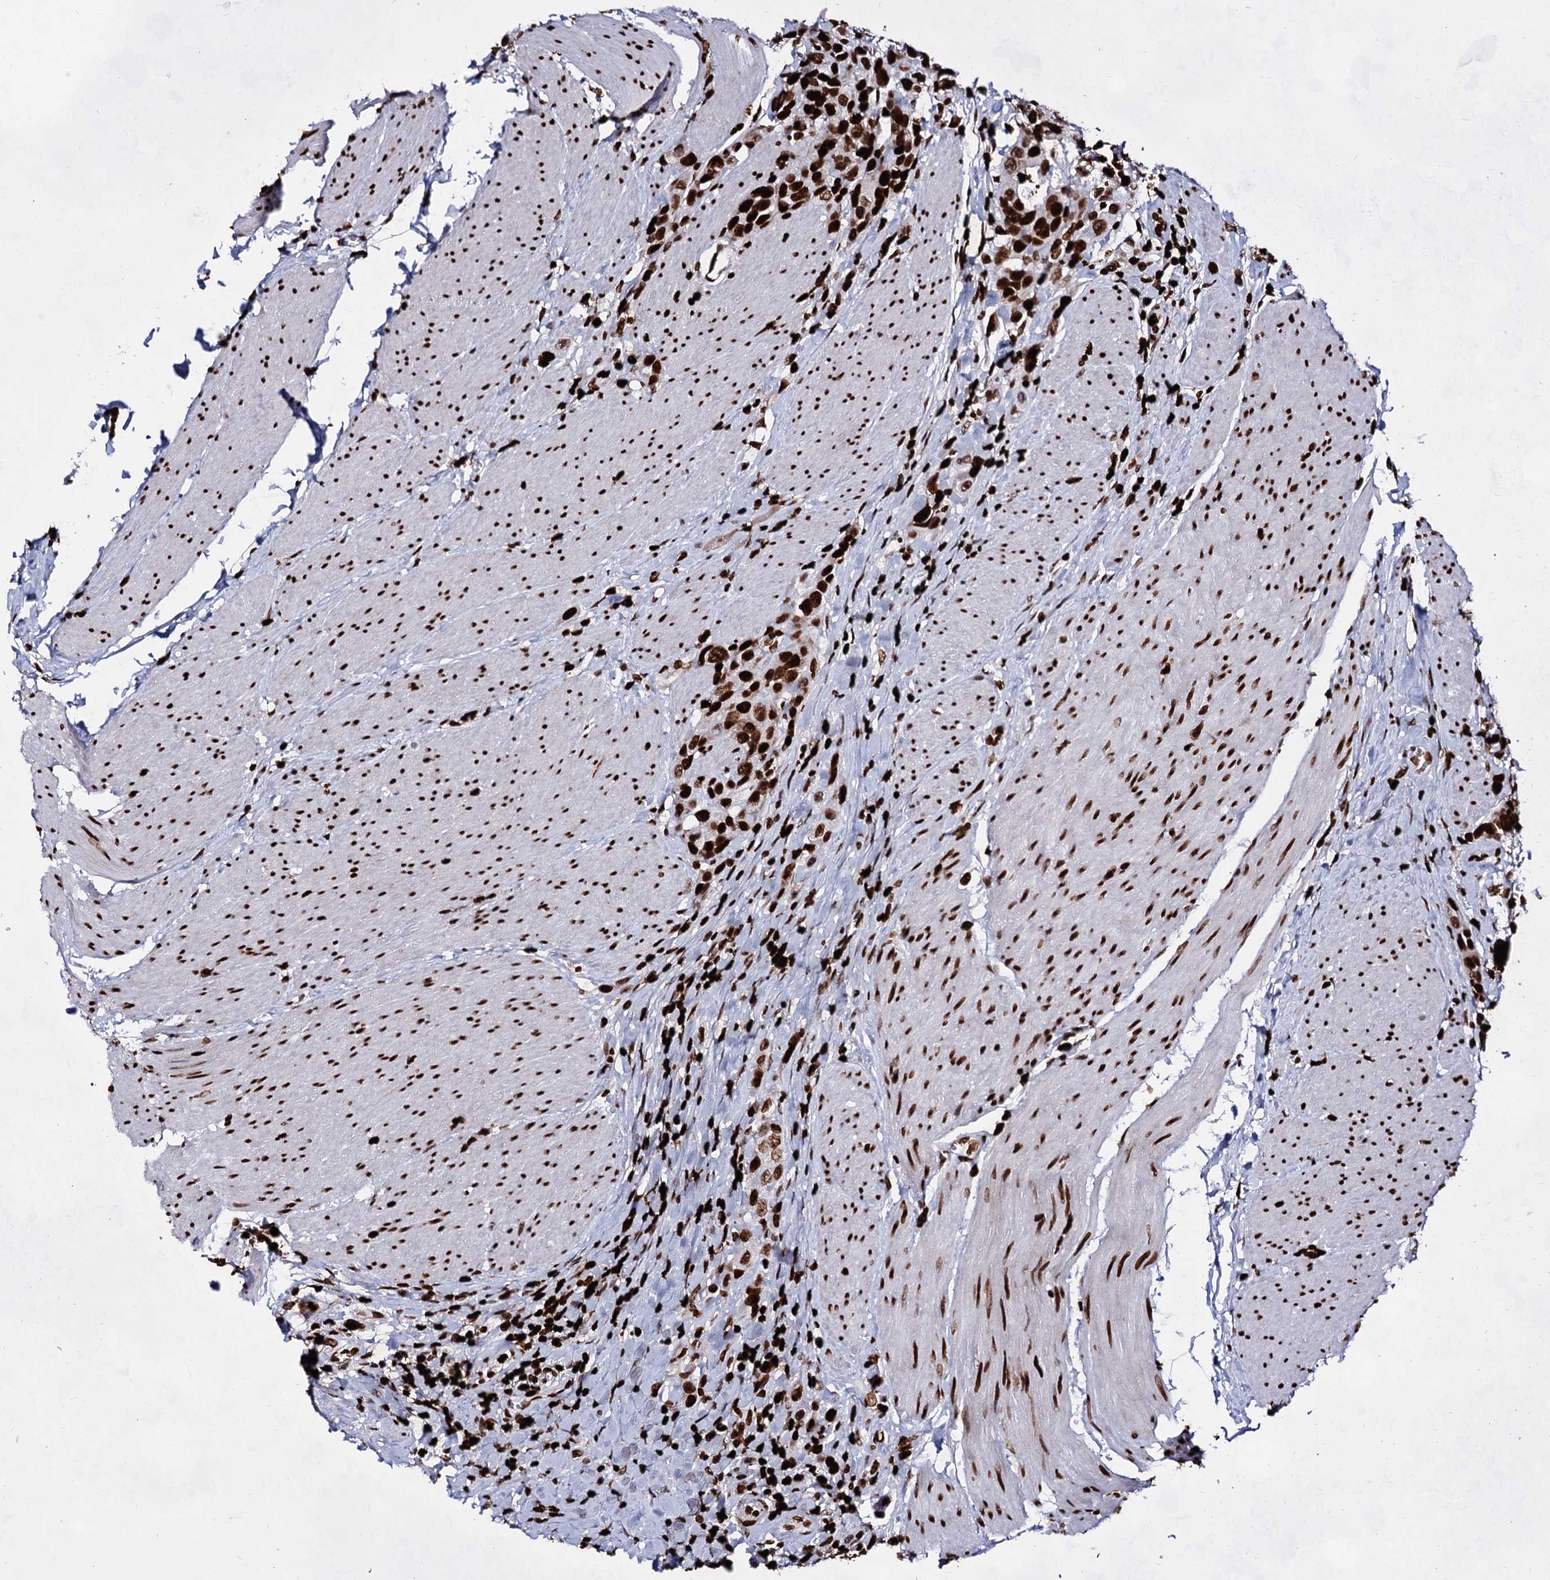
{"staining": {"intensity": "strong", "quantity": ">75%", "location": "nuclear"}, "tissue": "urothelial cancer", "cell_type": "Tumor cells", "image_type": "cancer", "snomed": [{"axis": "morphology", "description": "Urothelial carcinoma, High grade"}, {"axis": "topography", "description": "Urinary bladder"}], "caption": "This histopathology image shows immunohistochemistry (IHC) staining of human high-grade urothelial carcinoma, with high strong nuclear staining in about >75% of tumor cells.", "gene": "HMGB2", "patient": {"sex": "male", "age": 50}}